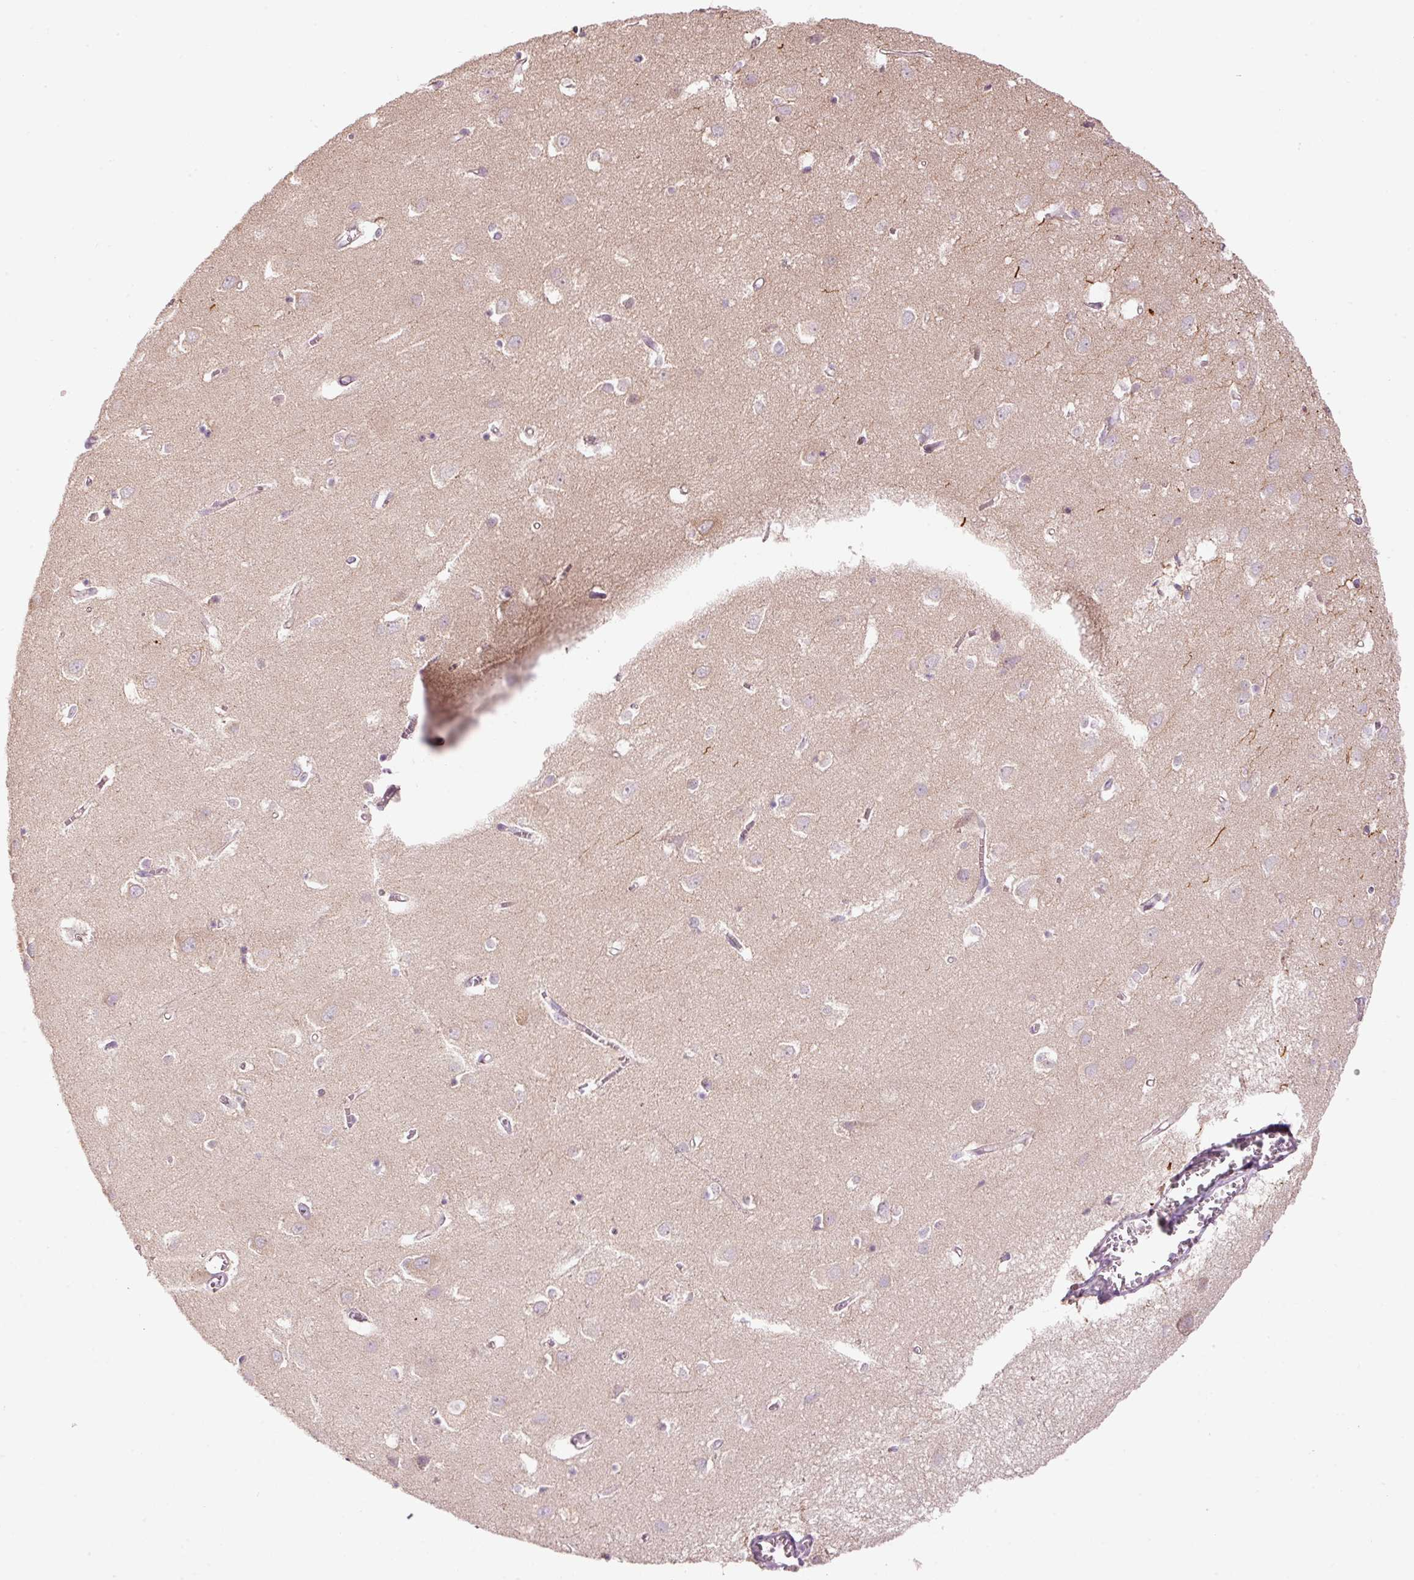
{"staining": {"intensity": "negative", "quantity": "none", "location": "none"}, "tissue": "cerebral cortex", "cell_type": "Endothelial cells", "image_type": "normal", "snomed": [{"axis": "morphology", "description": "Normal tissue, NOS"}, {"axis": "topography", "description": "Cerebral cortex"}], "caption": "Micrograph shows no significant protein staining in endothelial cells of unremarkable cerebral cortex. The staining is performed using DAB brown chromogen with nuclei counter-stained in using hematoxylin.", "gene": "MAP10", "patient": {"sex": "male", "age": 70}}